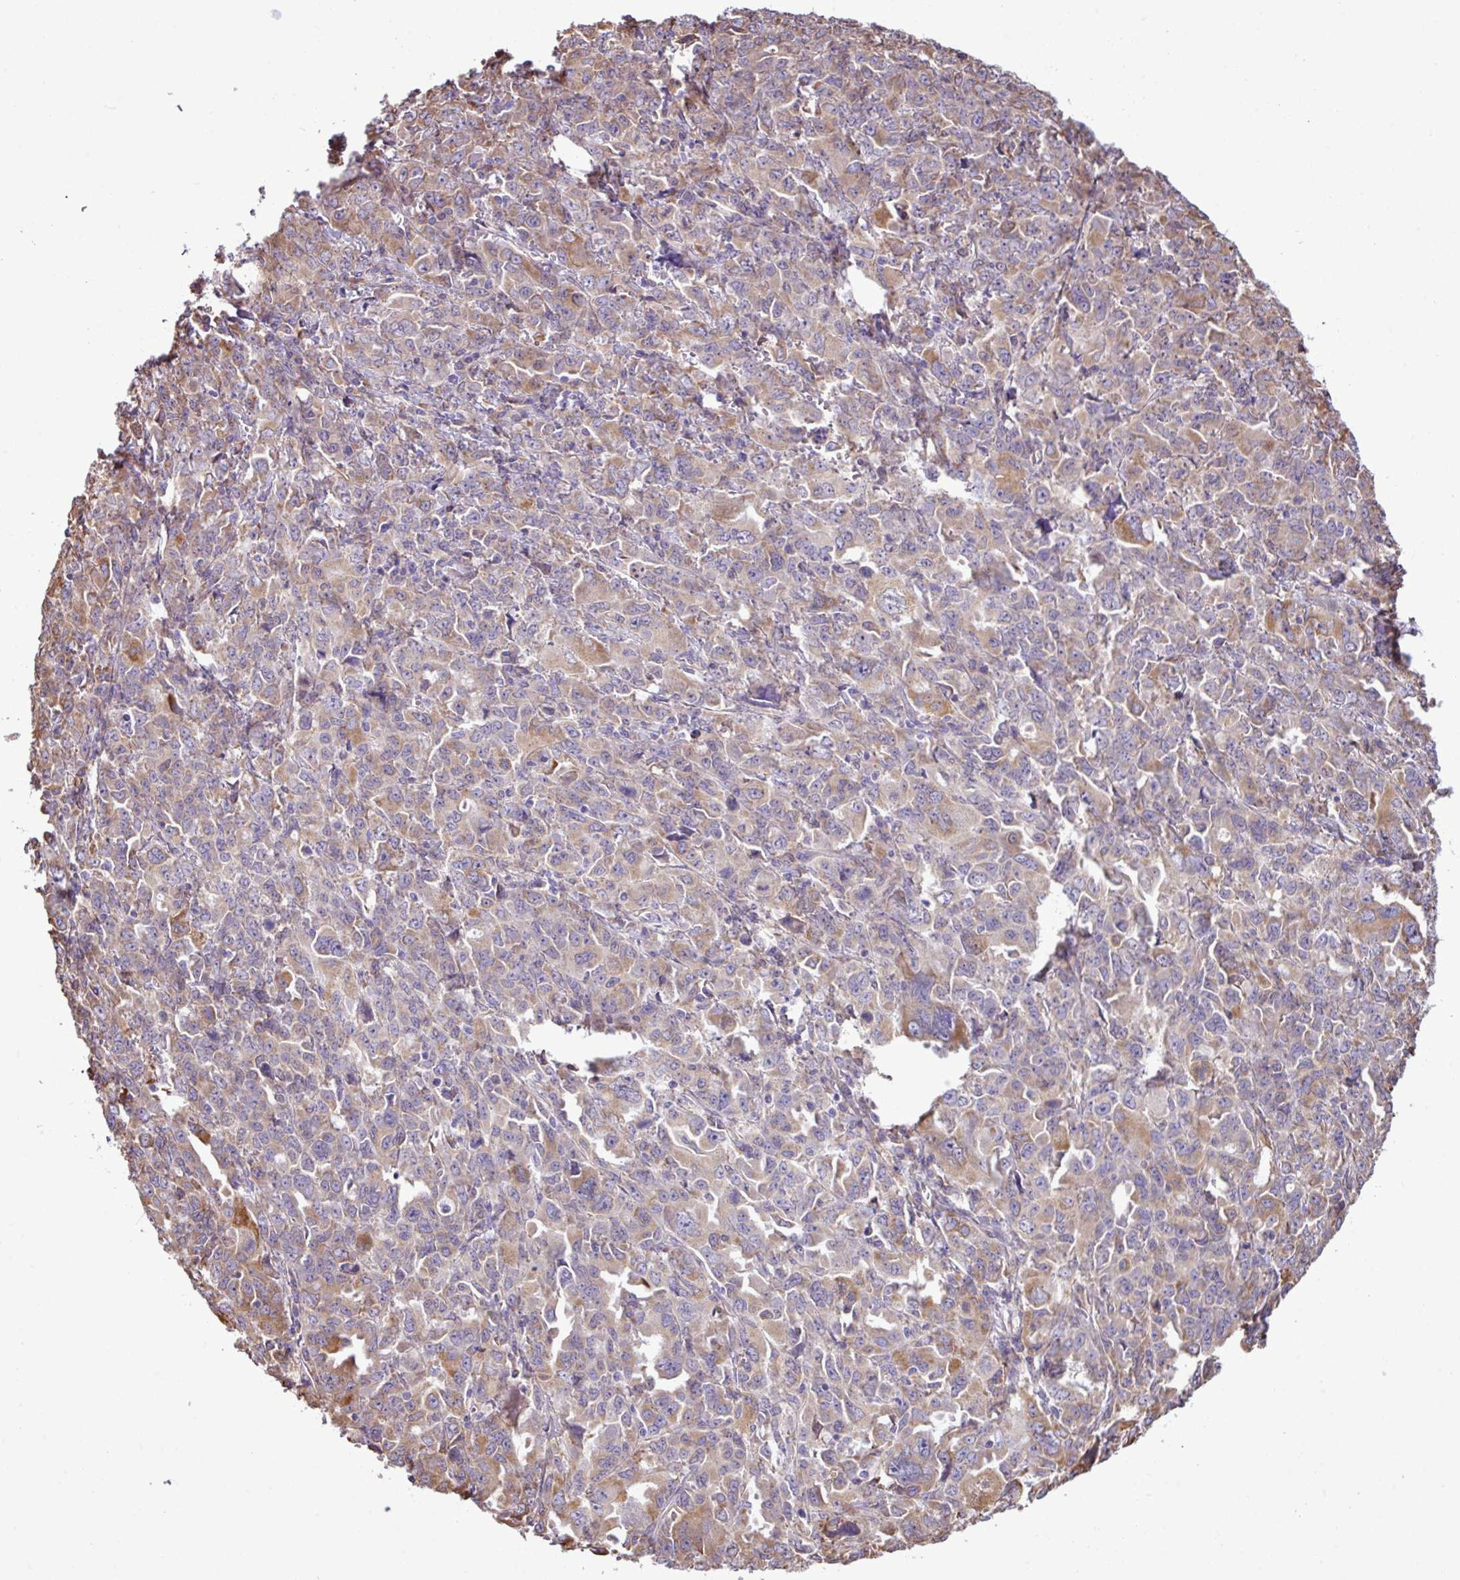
{"staining": {"intensity": "moderate", "quantity": "<25%", "location": "cytoplasmic/membranous"}, "tissue": "ovarian cancer", "cell_type": "Tumor cells", "image_type": "cancer", "snomed": [{"axis": "morphology", "description": "Adenocarcinoma, NOS"}, {"axis": "morphology", "description": "Carcinoma, endometroid"}, {"axis": "topography", "description": "Ovary"}], "caption": "IHC (DAB) staining of ovarian endometroid carcinoma reveals moderate cytoplasmic/membranous protein expression in about <25% of tumor cells.", "gene": "ZSCAN5A", "patient": {"sex": "female", "age": 72}}